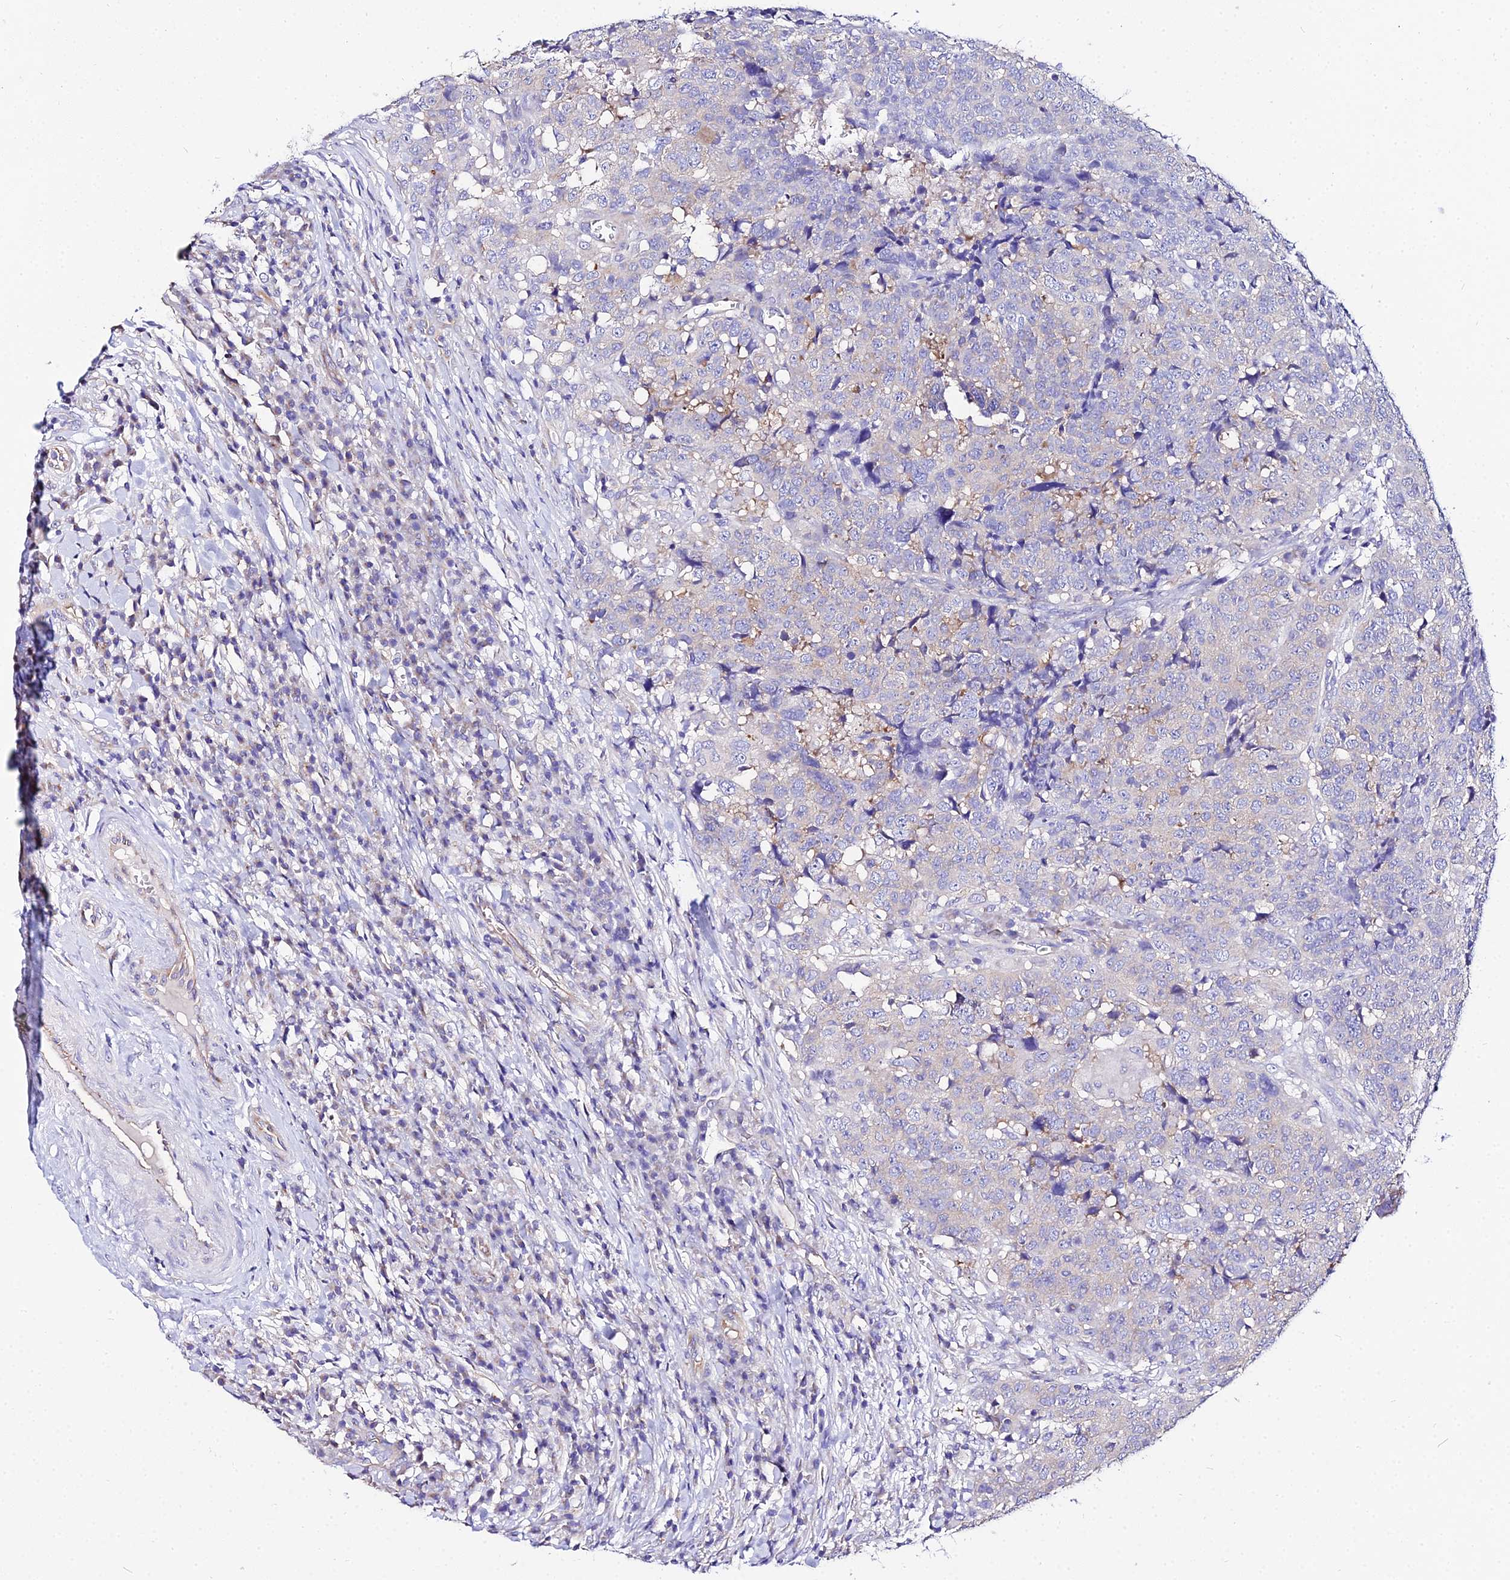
{"staining": {"intensity": "negative", "quantity": "none", "location": "none"}, "tissue": "head and neck cancer", "cell_type": "Tumor cells", "image_type": "cancer", "snomed": [{"axis": "morphology", "description": "Squamous cell carcinoma, NOS"}, {"axis": "topography", "description": "Head-Neck"}], "caption": "Immunohistochemistry (IHC) of human head and neck cancer (squamous cell carcinoma) demonstrates no positivity in tumor cells.", "gene": "TUBA3D", "patient": {"sex": "male", "age": 66}}